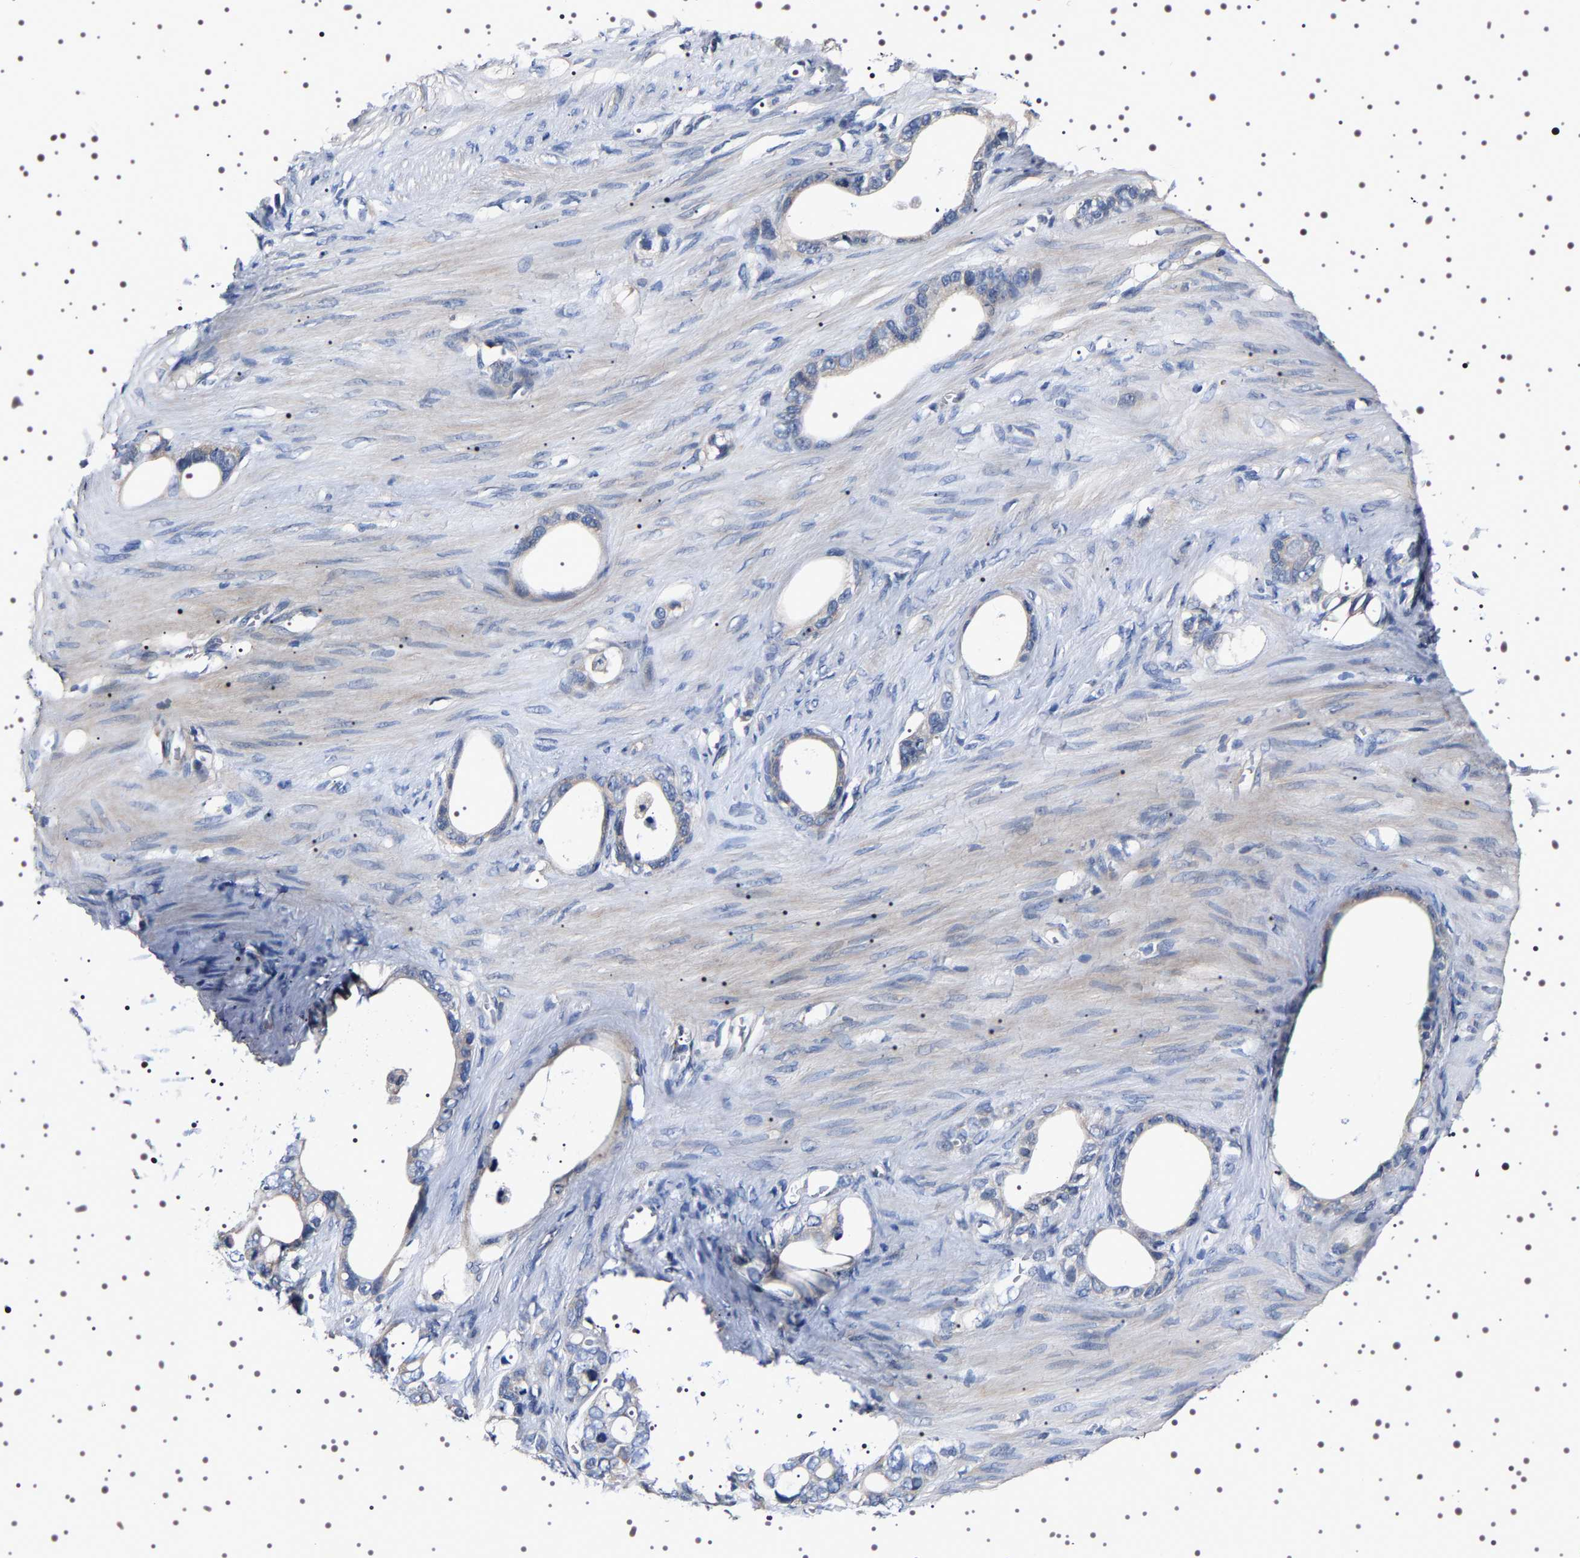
{"staining": {"intensity": "weak", "quantity": "<25%", "location": "cytoplasmic/membranous"}, "tissue": "stomach cancer", "cell_type": "Tumor cells", "image_type": "cancer", "snomed": [{"axis": "morphology", "description": "Adenocarcinoma, NOS"}, {"axis": "topography", "description": "Stomach"}], "caption": "Human stomach cancer (adenocarcinoma) stained for a protein using IHC displays no positivity in tumor cells.", "gene": "TARBP1", "patient": {"sex": "female", "age": 75}}